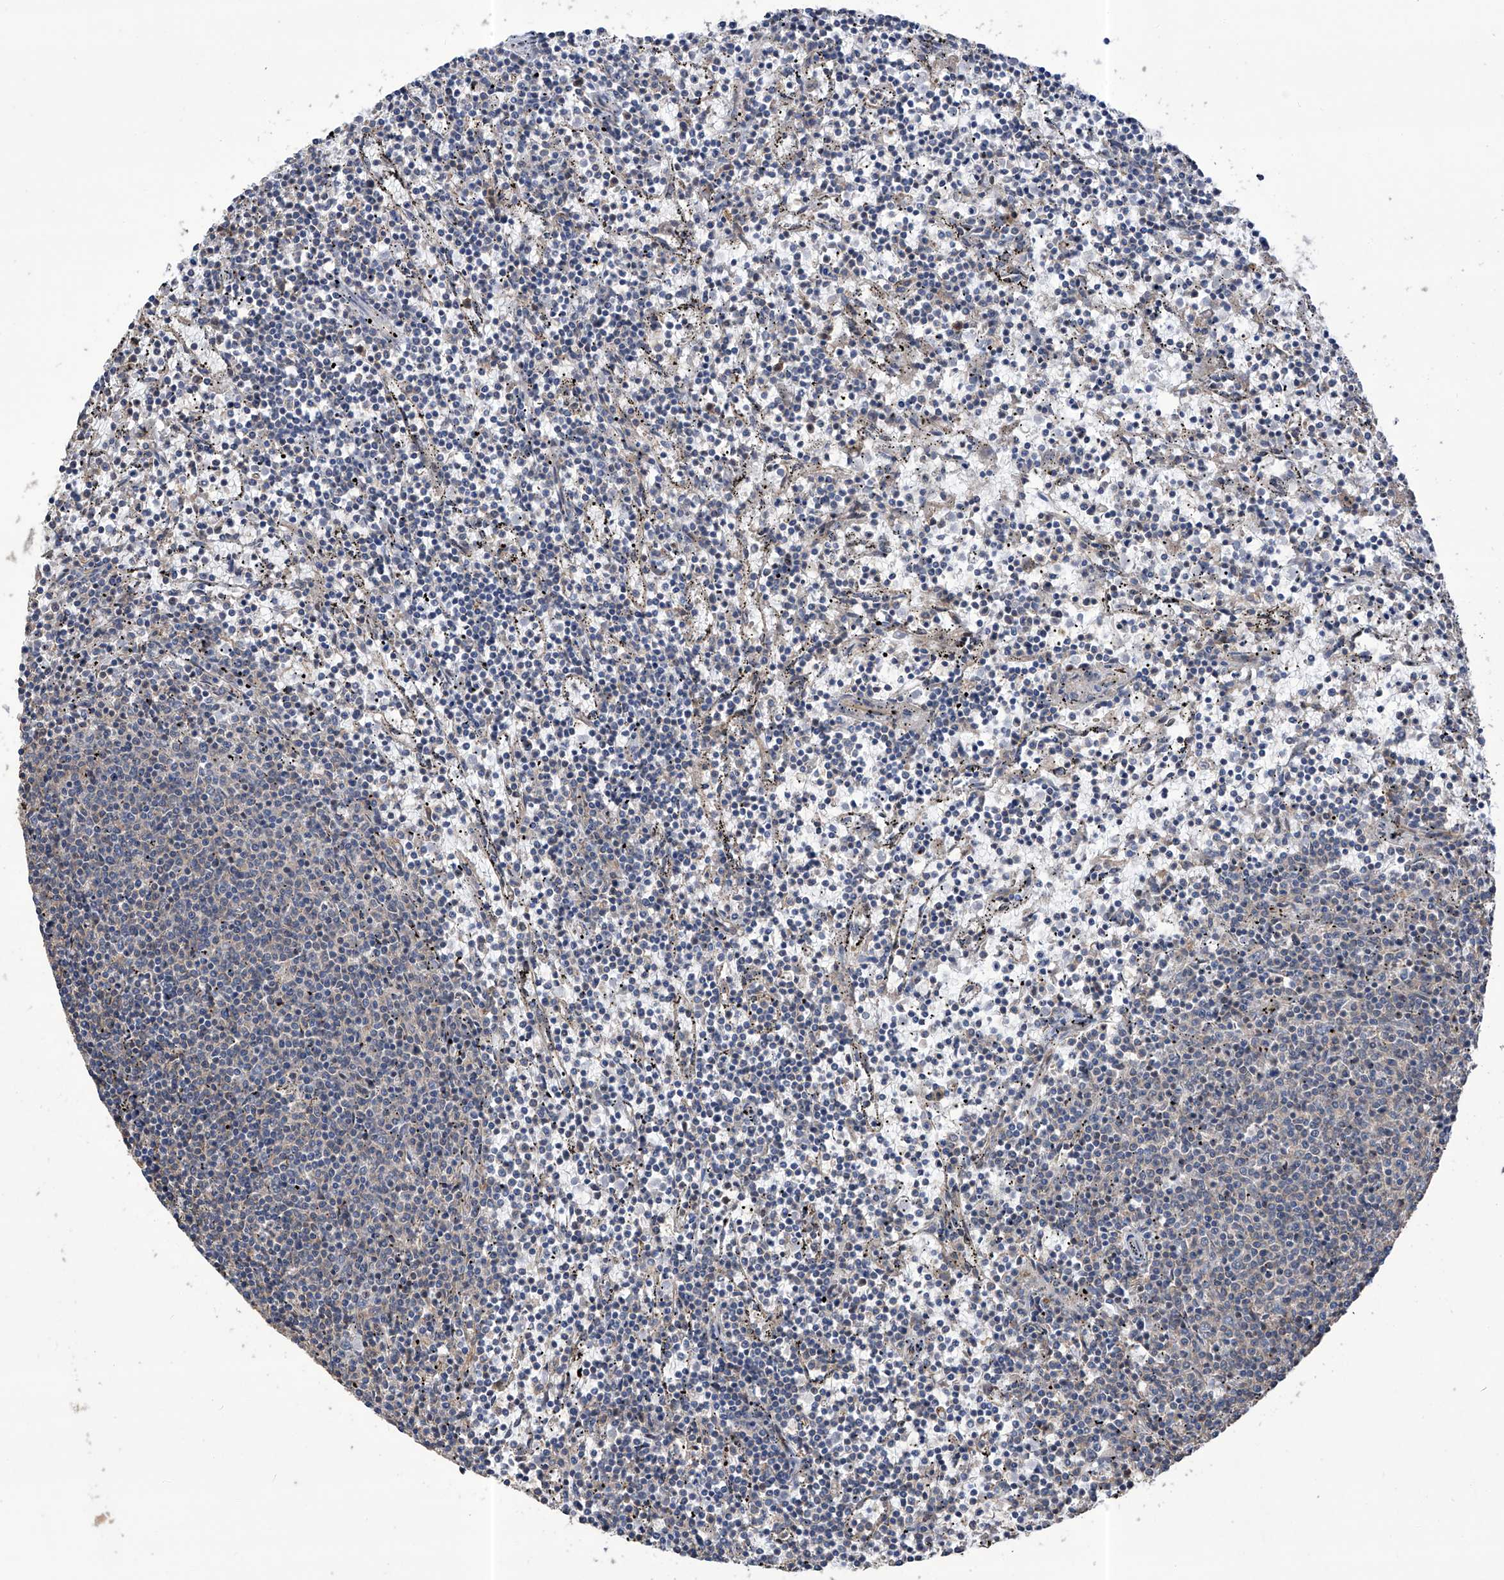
{"staining": {"intensity": "negative", "quantity": "none", "location": "none"}, "tissue": "lymphoma", "cell_type": "Tumor cells", "image_type": "cancer", "snomed": [{"axis": "morphology", "description": "Malignant lymphoma, non-Hodgkin's type, Low grade"}, {"axis": "topography", "description": "Spleen"}], "caption": "Tumor cells show no significant expression in low-grade malignant lymphoma, non-Hodgkin's type.", "gene": "KIFC2", "patient": {"sex": "female", "age": 50}}